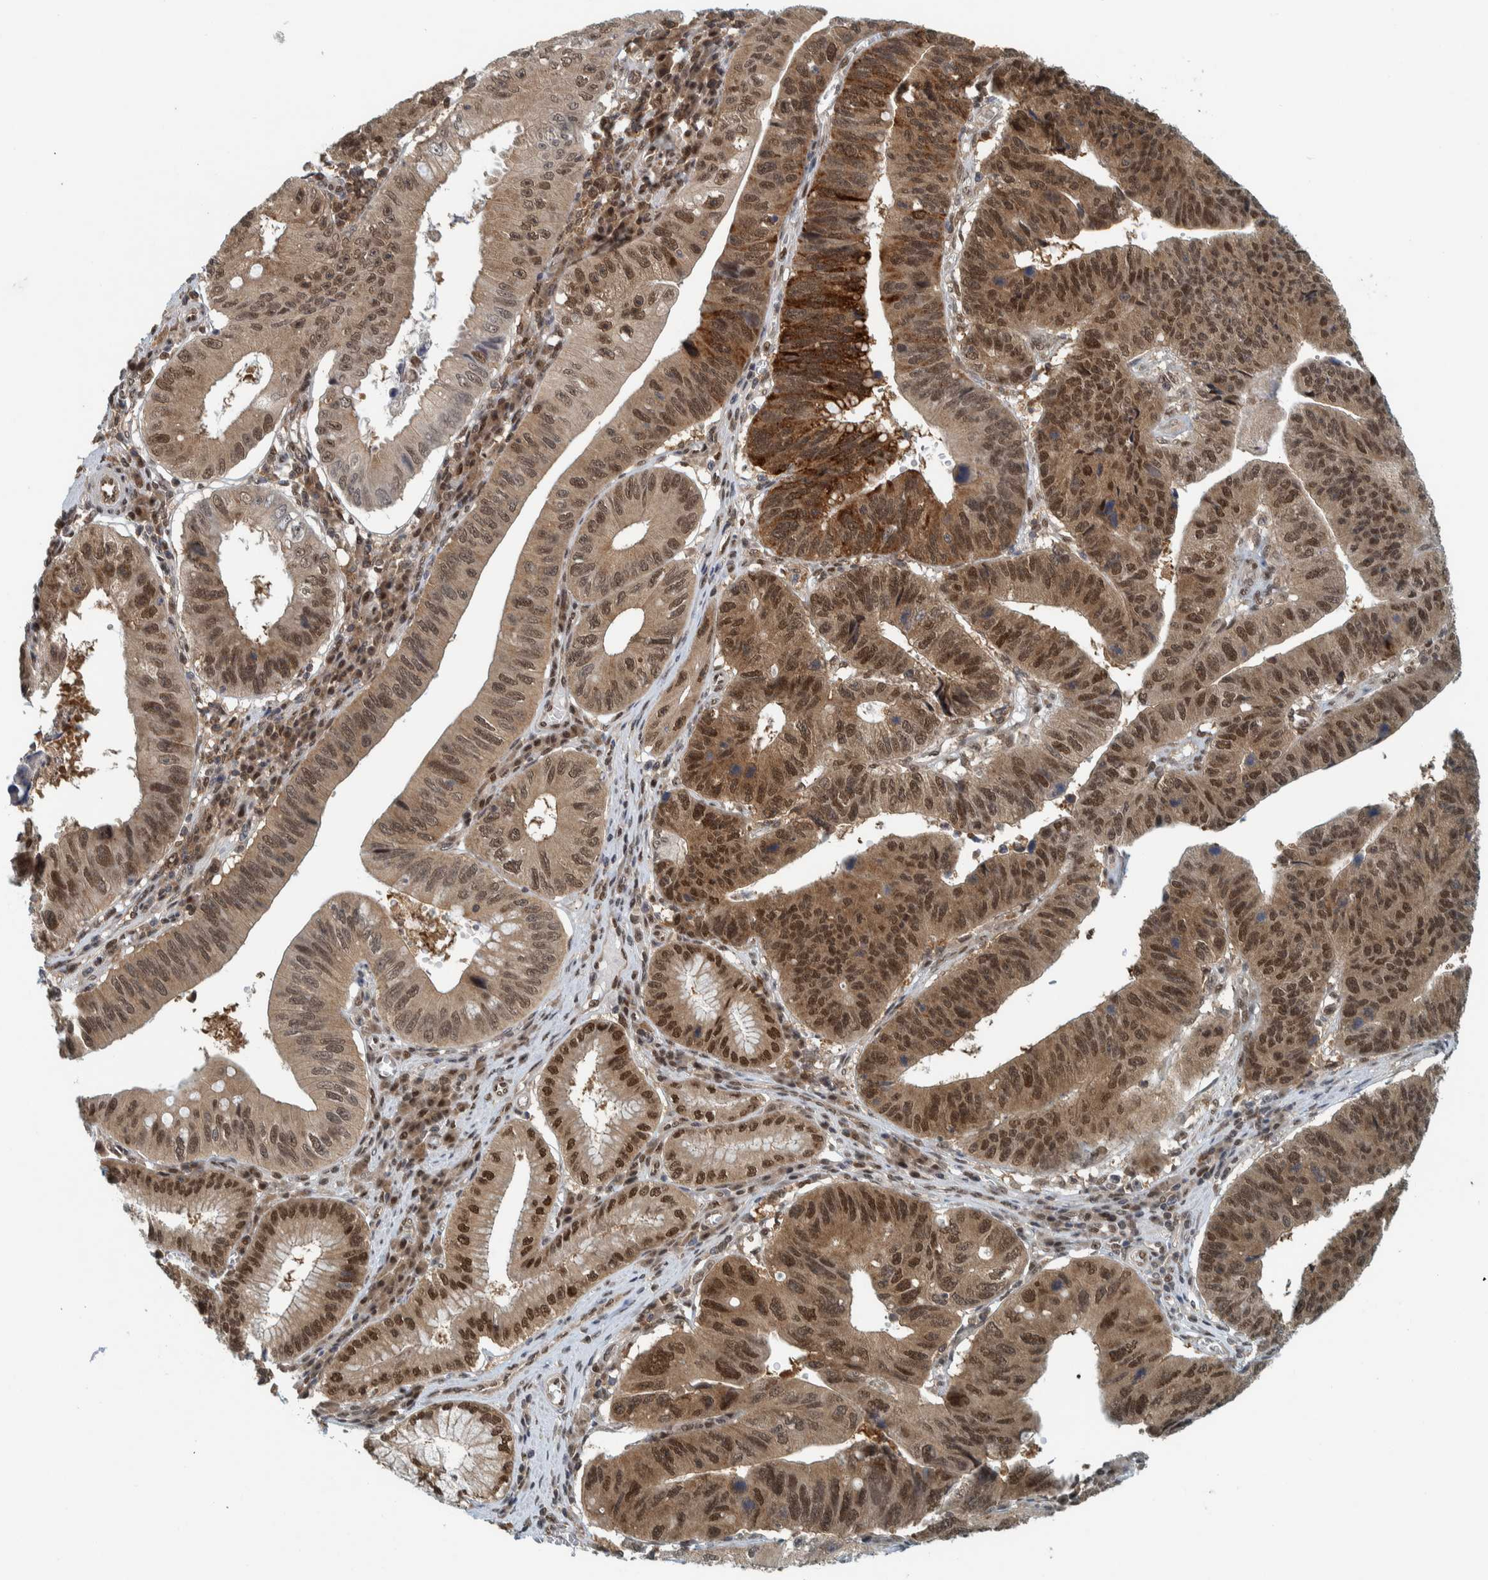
{"staining": {"intensity": "strong", "quantity": ">75%", "location": "cytoplasmic/membranous,nuclear"}, "tissue": "stomach cancer", "cell_type": "Tumor cells", "image_type": "cancer", "snomed": [{"axis": "morphology", "description": "Adenocarcinoma, NOS"}, {"axis": "topography", "description": "Stomach"}], "caption": "Protein positivity by IHC demonstrates strong cytoplasmic/membranous and nuclear expression in approximately >75% of tumor cells in stomach cancer (adenocarcinoma).", "gene": "COPS3", "patient": {"sex": "male", "age": 59}}